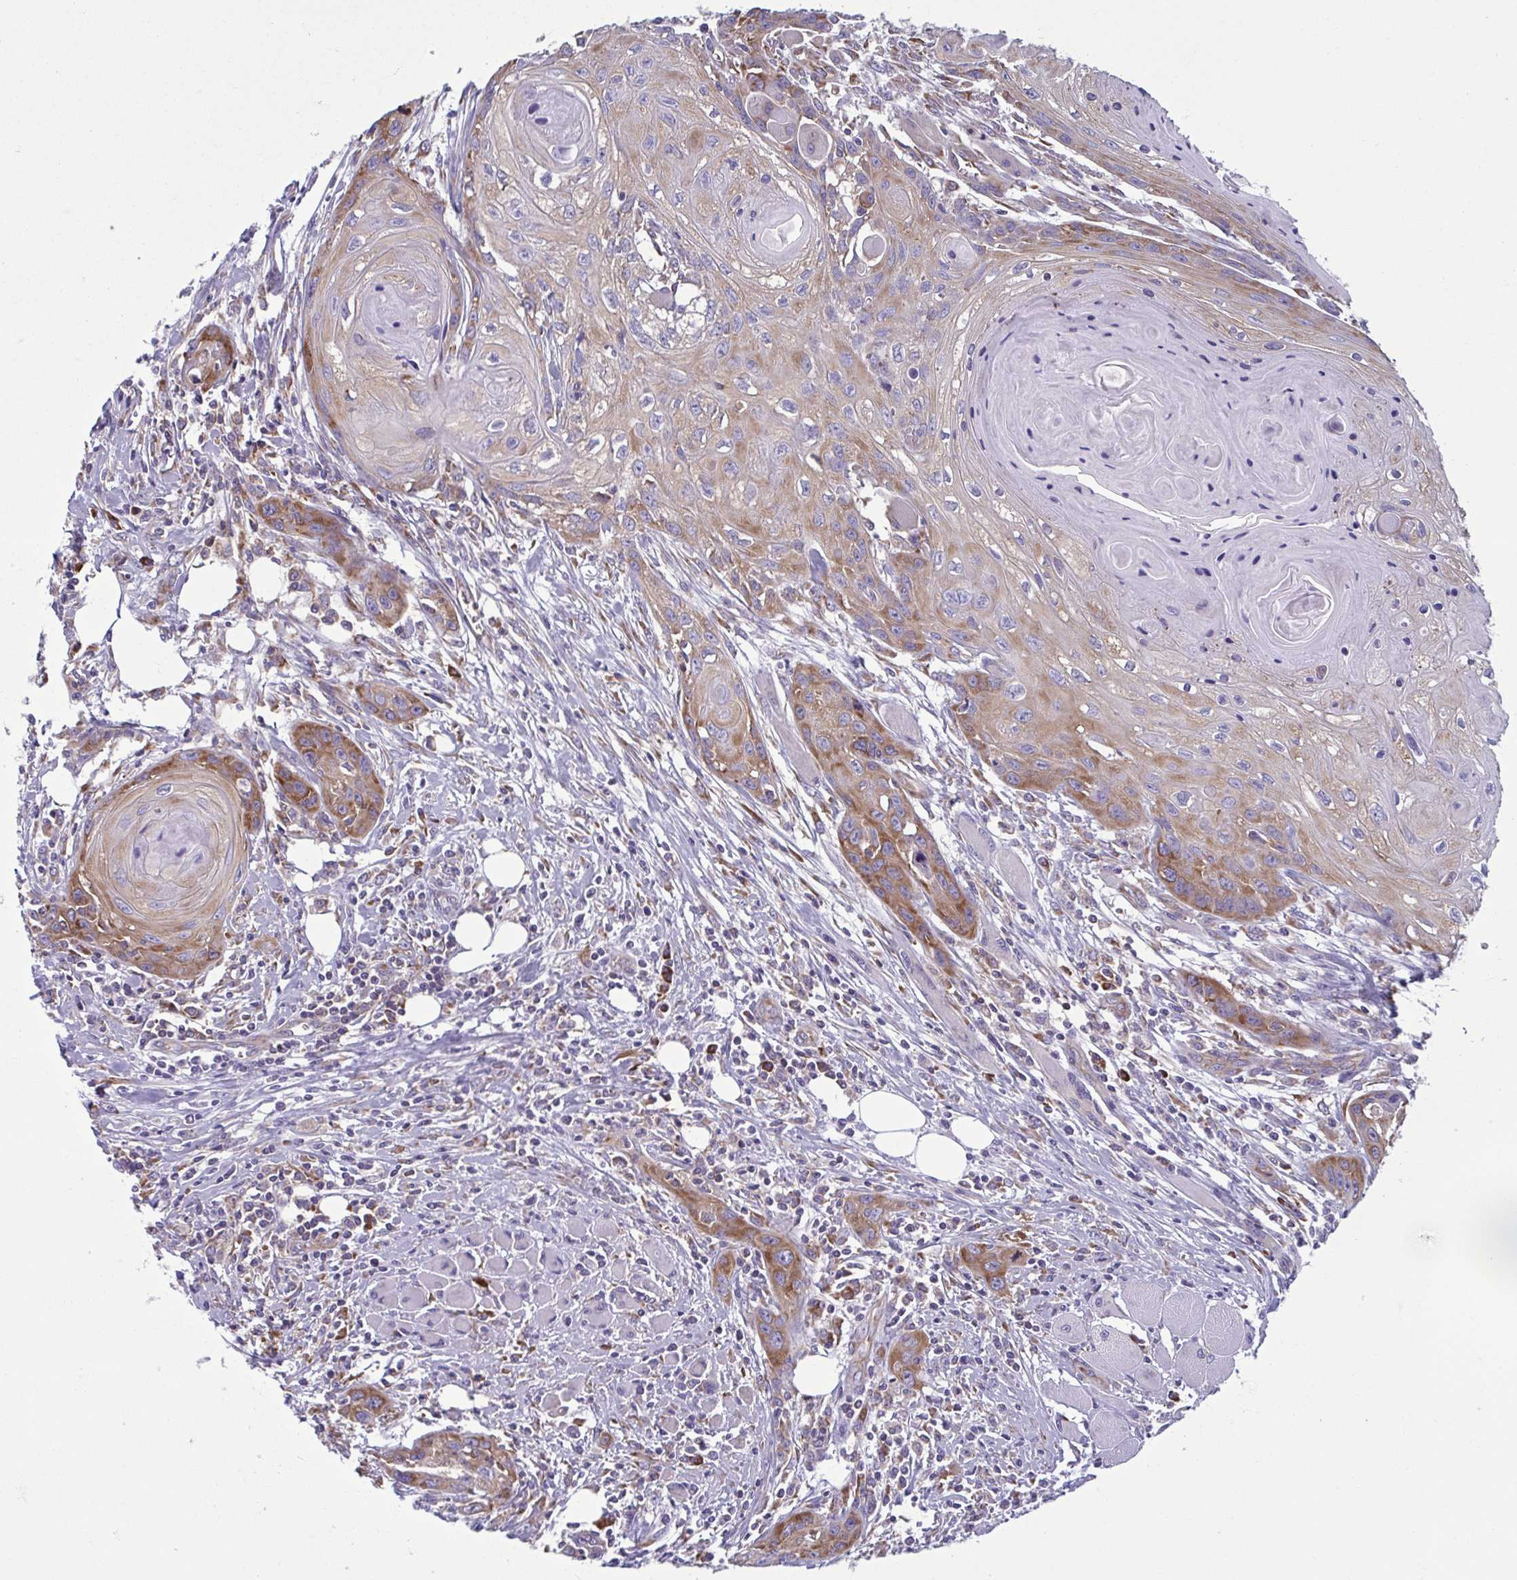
{"staining": {"intensity": "moderate", "quantity": ">75%", "location": "cytoplasmic/membranous"}, "tissue": "head and neck cancer", "cell_type": "Tumor cells", "image_type": "cancer", "snomed": [{"axis": "morphology", "description": "Squamous cell carcinoma, NOS"}, {"axis": "topography", "description": "Oral tissue"}, {"axis": "topography", "description": "Head-Neck"}], "caption": "An immunohistochemistry photomicrograph of neoplastic tissue is shown. Protein staining in brown labels moderate cytoplasmic/membranous positivity in head and neck squamous cell carcinoma within tumor cells. The protein of interest is shown in brown color, while the nuclei are stained blue.", "gene": "RPS16", "patient": {"sex": "male", "age": 58}}